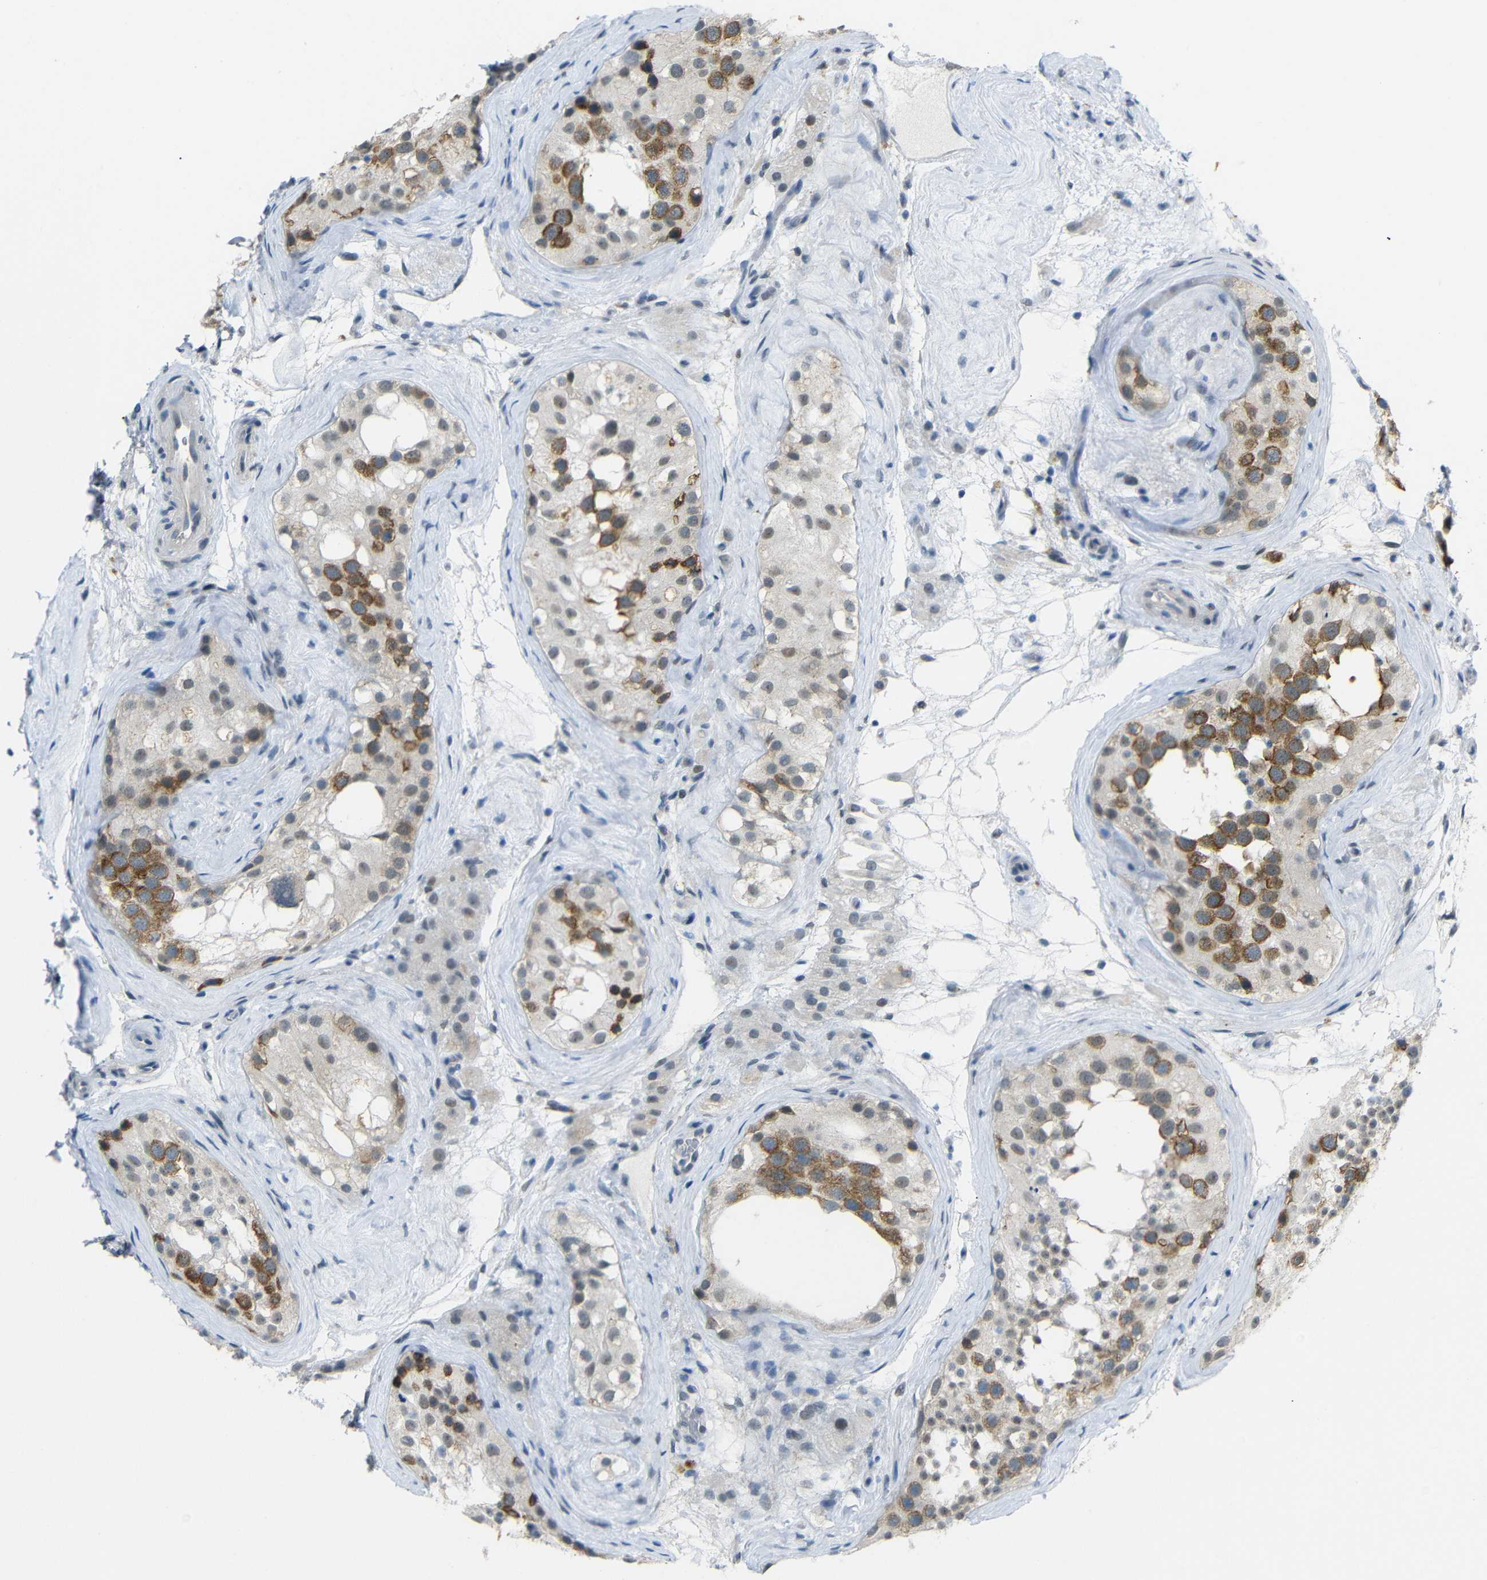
{"staining": {"intensity": "moderate", "quantity": "25%-75%", "location": "cytoplasmic/membranous,nuclear"}, "tissue": "testis", "cell_type": "Cells in seminiferous ducts", "image_type": "normal", "snomed": [{"axis": "morphology", "description": "Normal tissue, NOS"}, {"axis": "morphology", "description": "Seminoma, NOS"}, {"axis": "topography", "description": "Testis"}], "caption": "Immunohistochemistry photomicrograph of benign testis: human testis stained using IHC exhibits medium levels of moderate protein expression localized specifically in the cytoplasmic/membranous,nuclear of cells in seminiferous ducts, appearing as a cytoplasmic/membranous,nuclear brown color.", "gene": "GPR158", "patient": {"sex": "male", "age": 71}}